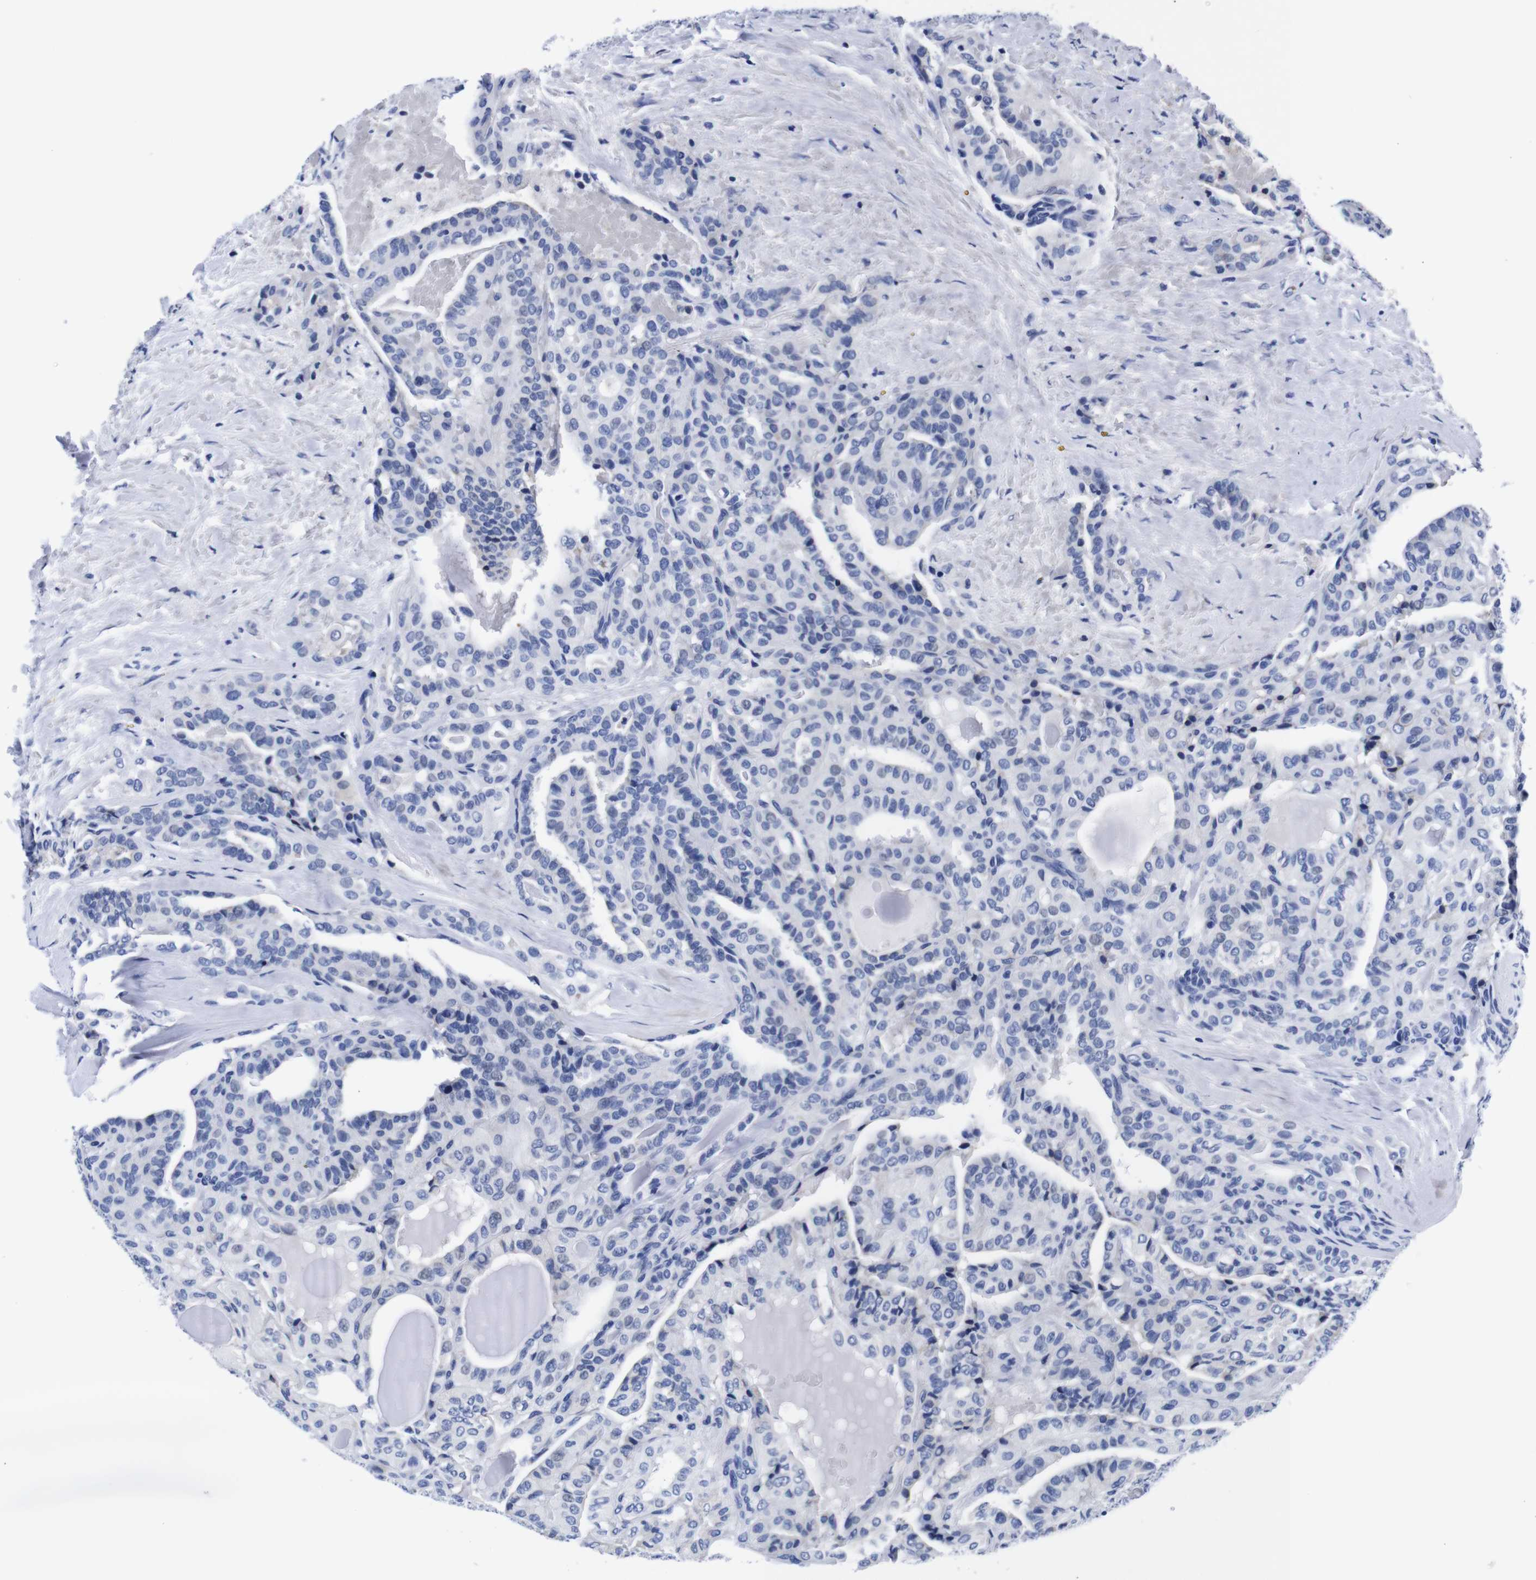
{"staining": {"intensity": "negative", "quantity": "none", "location": "none"}, "tissue": "thyroid cancer", "cell_type": "Tumor cells", "image_type": "cancer", "snomed": [{"axis": "morphology", "description": "Papillary adenocarcinoma, NOS"}, {"axis": "topography", "description": "Thyroid gland"}], "caption": "The photomicrograph demonstrates no significant positivity in tumor cells of papillary adenocarcinoma (thyroid).", "gene": "CLEC4G", "patient": {"sex": "male", "age": 77}}